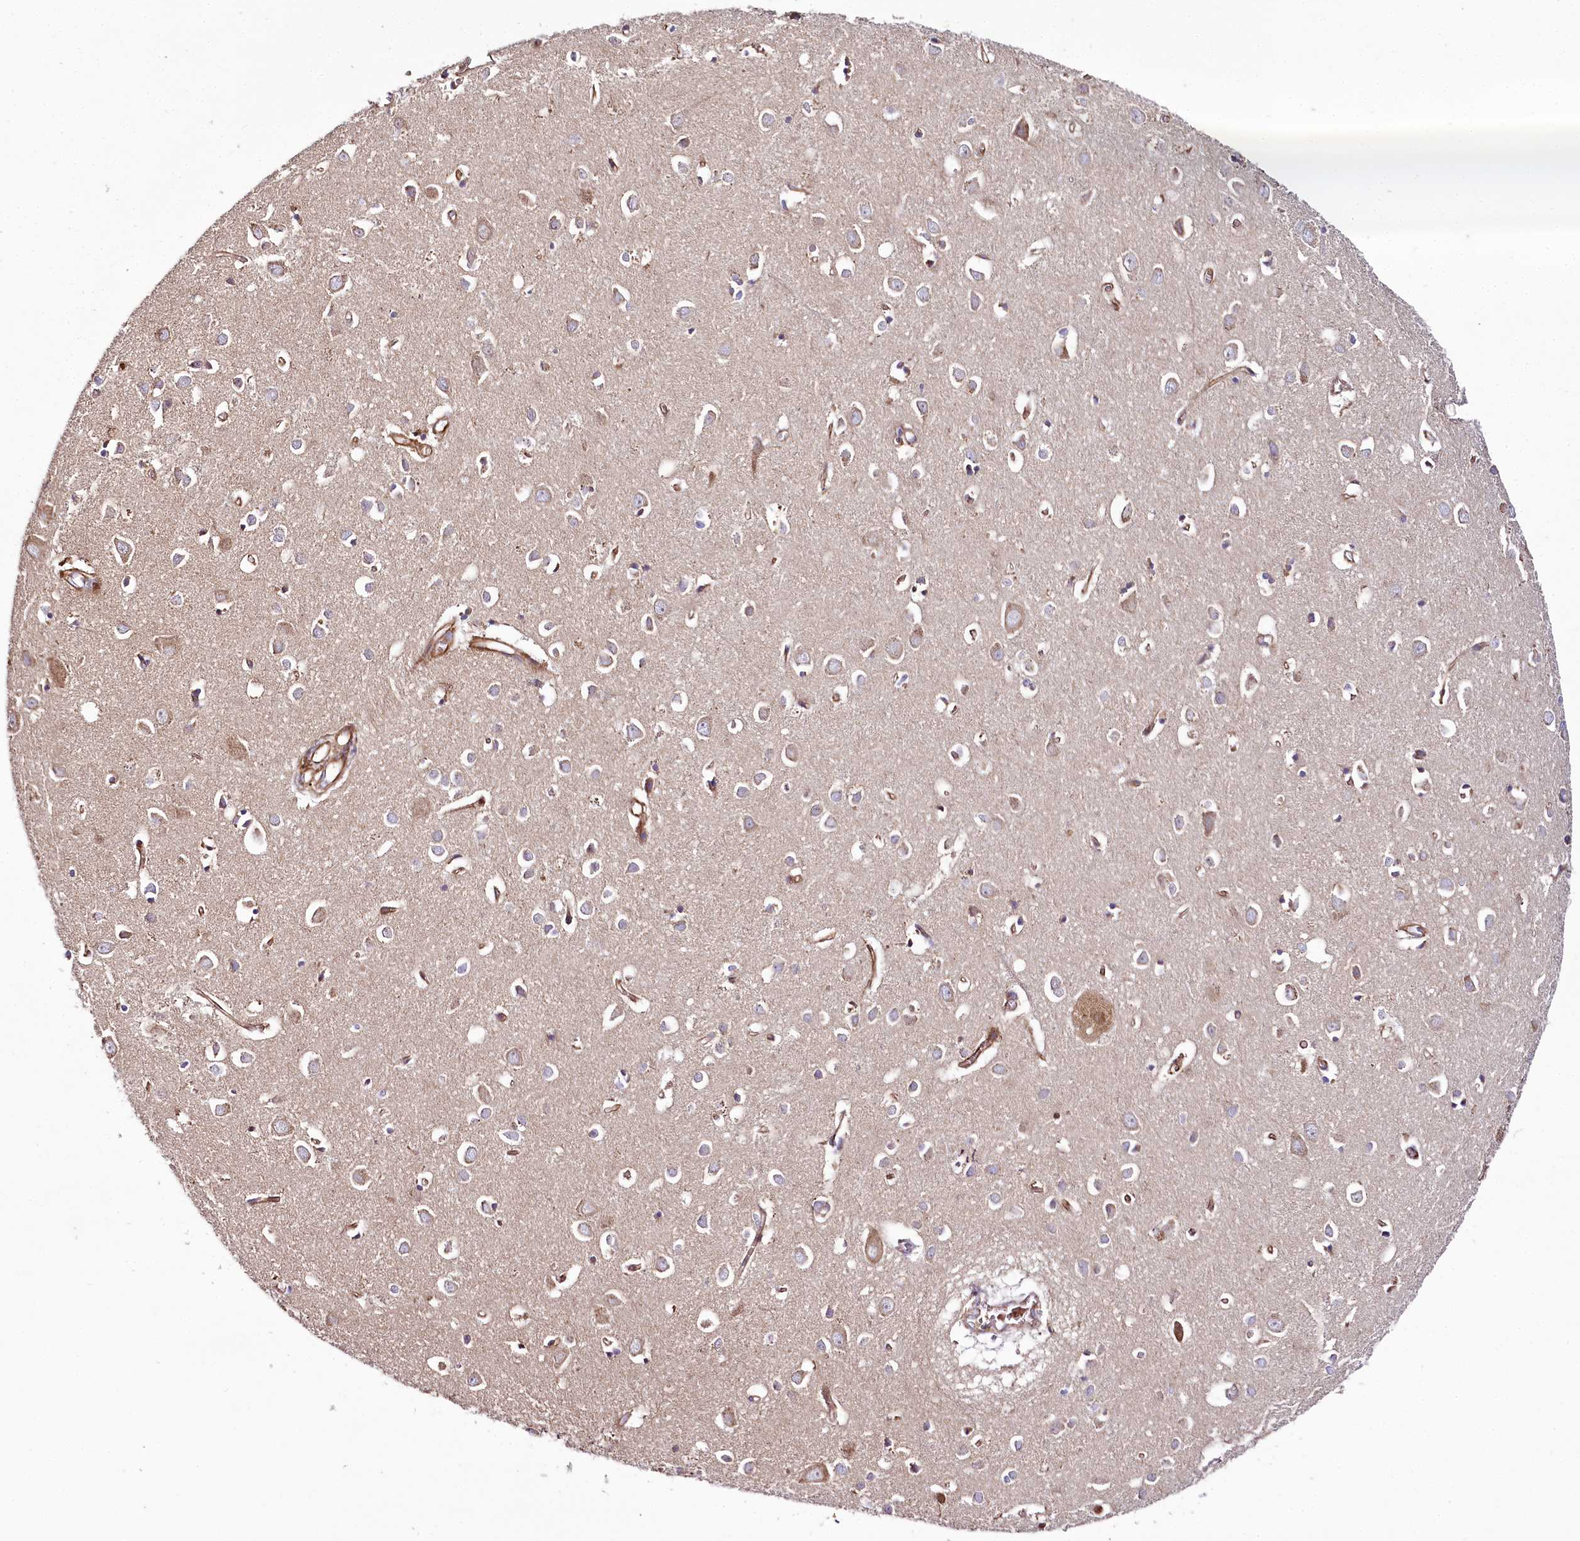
{"staining": {"intensity": "moderate", "quantity": "25%-75%", "location": "cytoplasmic/membranous"}, "tissue": "cerebral cortex", "cell_type": "Endothelial cells", "image_type": "normal", "snomed": [{"axis": "morphology", "description": "Normal tissue, NOS"}, {"axis": "topography", "description": "Cerebral cortex"}], "caption": "Immunohistochemistry (IHC) micrograph of normal cerebral cortex: human cerebral cortex stained using IHC exhibits medium levels of moderate protein expression localized specifically in the cytoplasmic/membranous of endothelial cells, appearing as a cytoplasmic/membranous brown color.", "gene": "THUMPD3", "patient": {"sex": "female", "age": 64}}